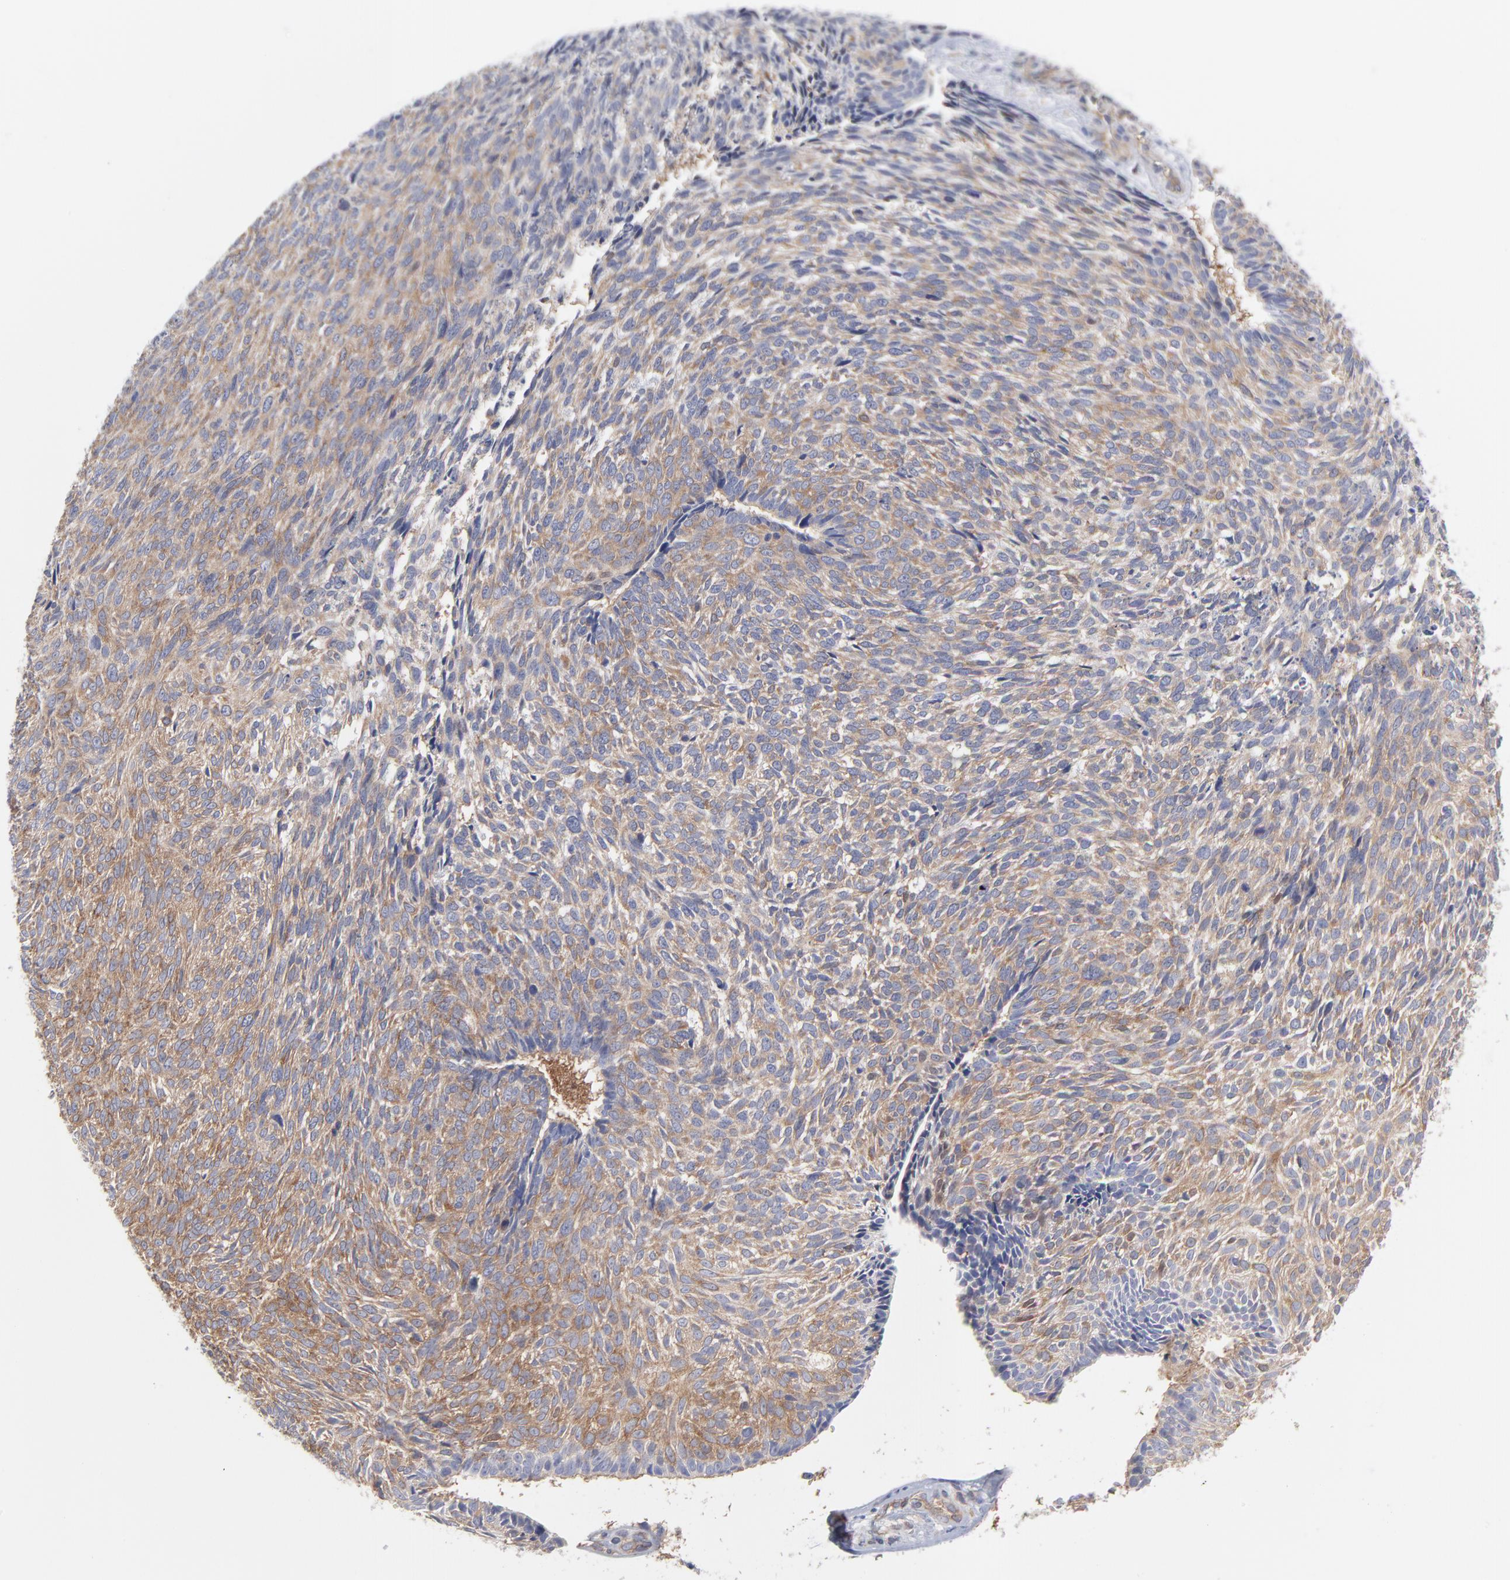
{"staining": {"intensity": "moderate", "quantity": ">75%", "location": "cytoplasmic/membranous"}, "tissue": "skin cancer", "cell_type": "Tumor cells", "image_type": "cancer", "snomed": [{"axis": "morphology", "description": "Basal cell carcinoma"}, {"axis": "topography", "description": "Skin"}], "caption": "Moderate cytoplasmic/membranous staining is identified in about >75% of tumor cells in skin cancer. Using DAB (3,3'-diaminobenzidine) (brown) and hematoxylin (blue) stains, captured at high magnification using brightfield microscopy.", "gene": "NFKBIA", "patient": {"sex": "male", "age": 72}}